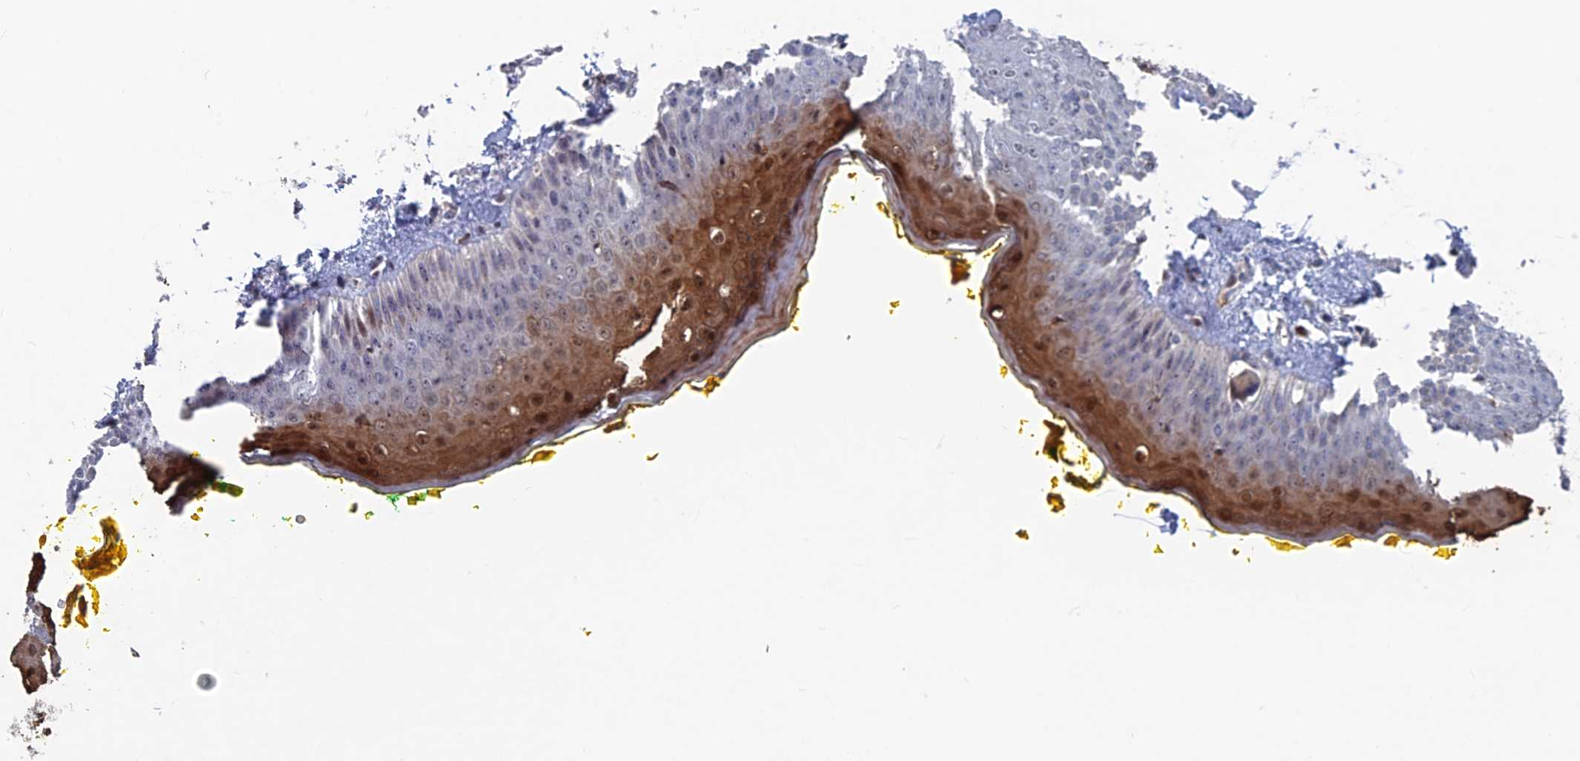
{"staining": {"intensity": "moderate", "quantity": "25%-75%", "location": "cytoplasmic/membranous,nuclear"}, "tissue": "oral mucosa", "cell_type": "Squamous epithelial cells", "image_type": "normal", "snomed": [{"axis": "morphology", "description": "Normal tissue, NOS"}, {"axis": "topography", "description": "Oral tissue"}], "caption": "Moderate cytoplasmic/membranous,nuclear positivity for a protein is present in approximately 25%-75% of squamous epithelial cells of normal oral mucosa using IHC.", "gene": "SH3D21", "patient": {"sex": "female", "age": 70}}